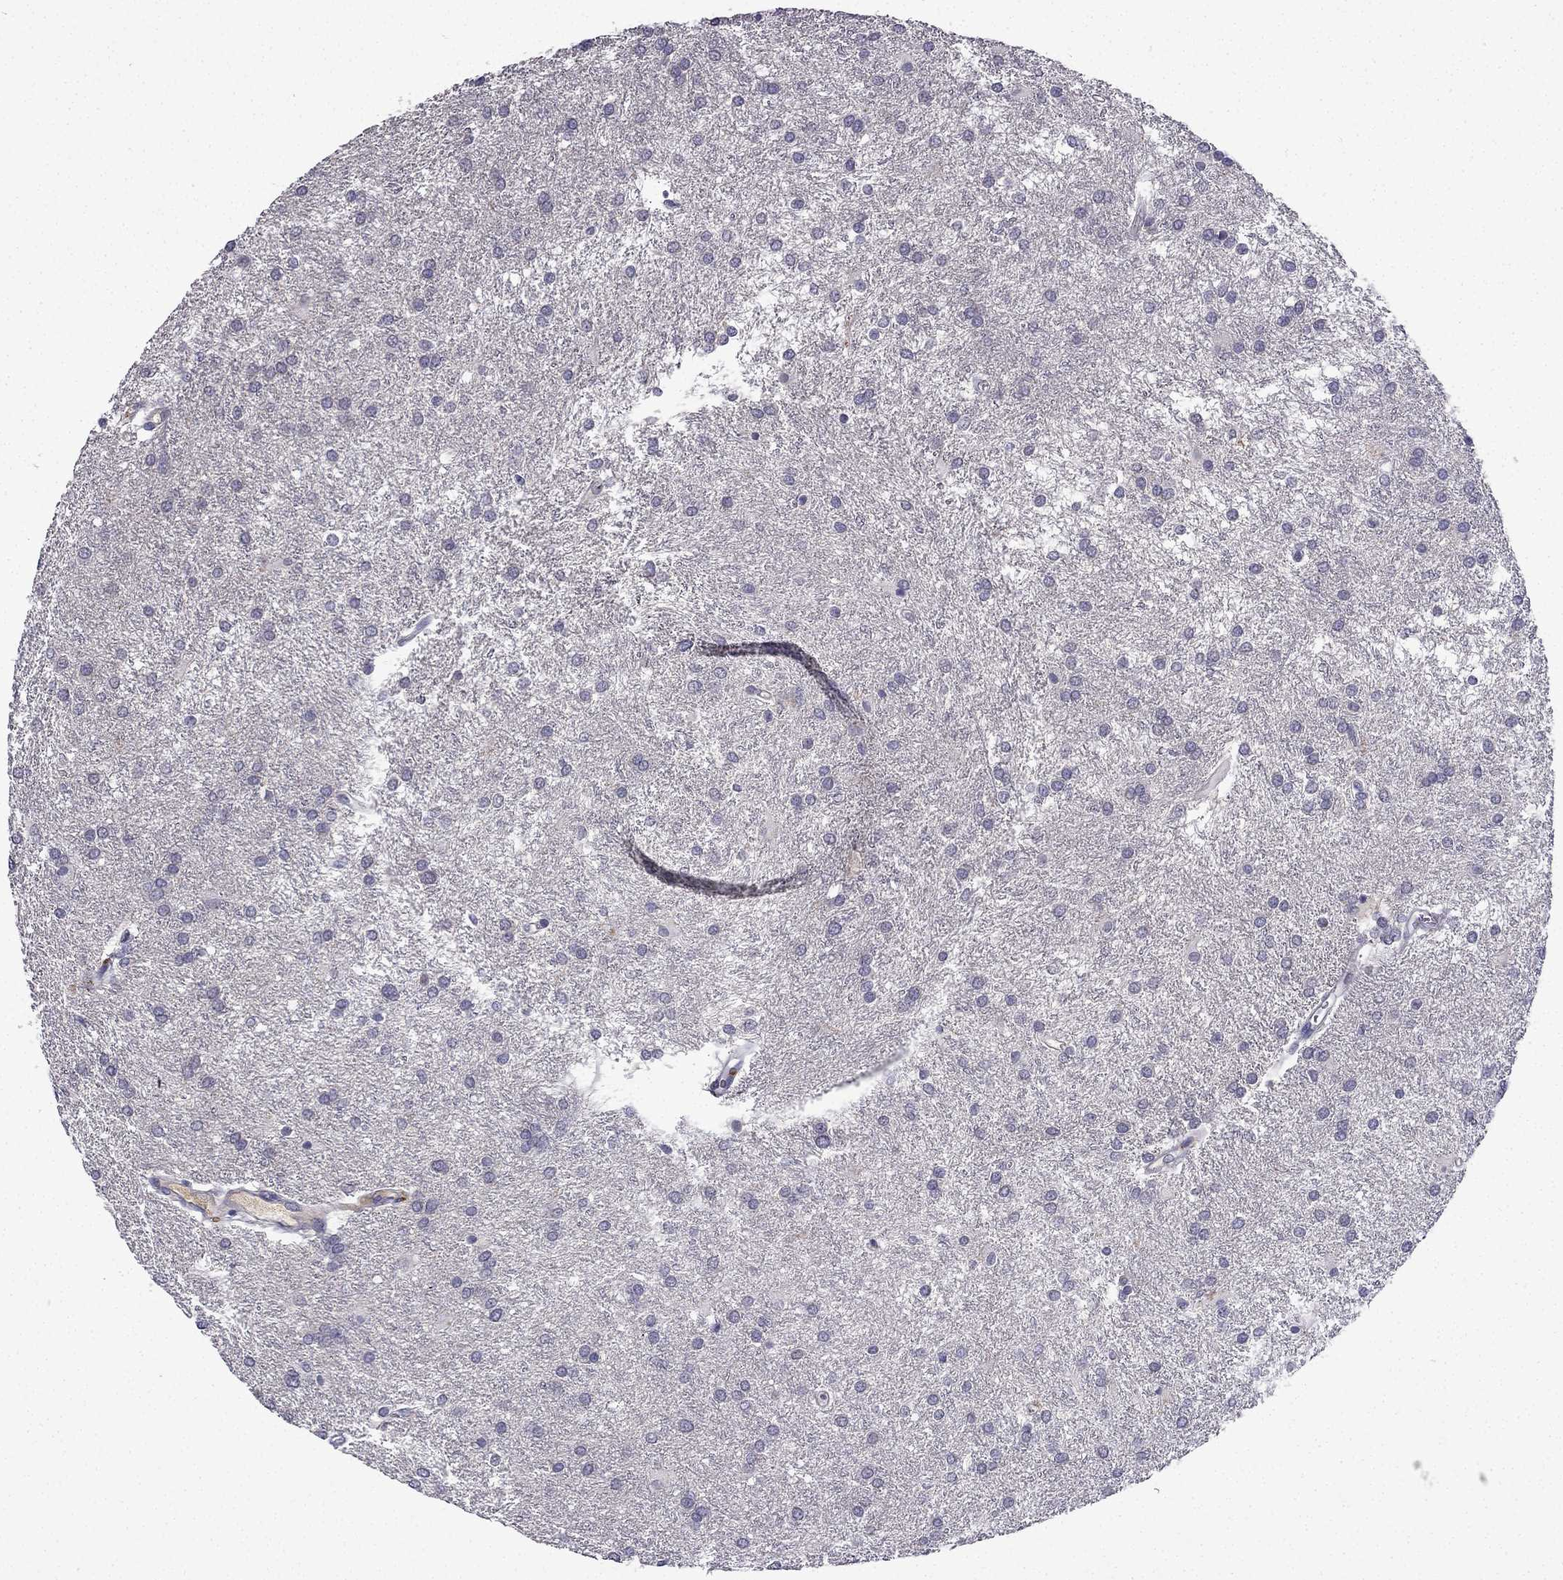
{"staining": {"intensity": "negative", "quantity": "none", "location": "none"}, "tissue": "glioma", "cell_type": "Tumor cells", "image_type": "cancer", "snomed": [{"axis": "morphology", "description": "Glioma, malignant, Low grade"}, {"axis": "topography", "description": "Brain"}], "caption": "Tumor cells show no significant protein positivity in malignant low-grade glioma.", "gene": "UHRF1", "patient": {"sex": "female", "age": 32}}